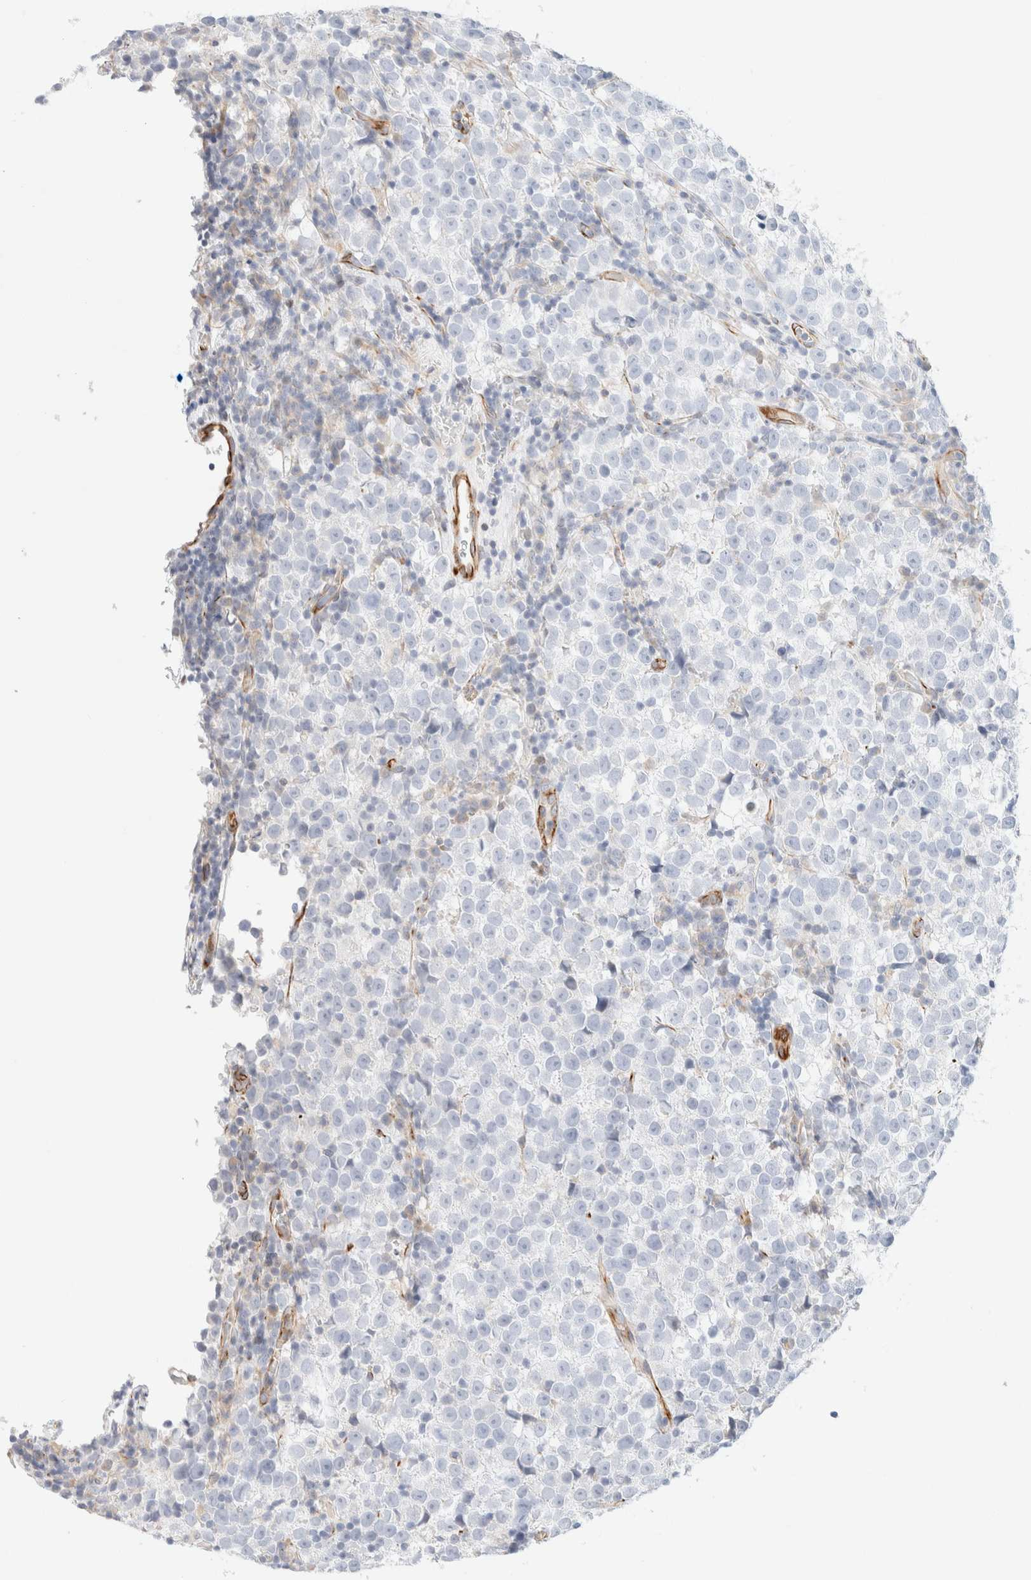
{"staining": {"intensity": "negative", "quantity": "none", "location": "none"}, "tissue": "testis cancer", "cell_type": "Tumor cells", "image_type": "cancer", "snomed": [{"axis": "morphology", "description": "Normal tissue, NOS"}, {"axis": "morphology", "description": "Seminoma, NOS"}, {"axis": "topography", "description": "Testis"}], "caption": "Tumor cells show no significant protein positivity in testis cancer (seminoma). (Brightfield microscopy of DAB IHC at high magnification).", "gene": "SLC25A48", "patient": {"sex": "male", "age": 43}}